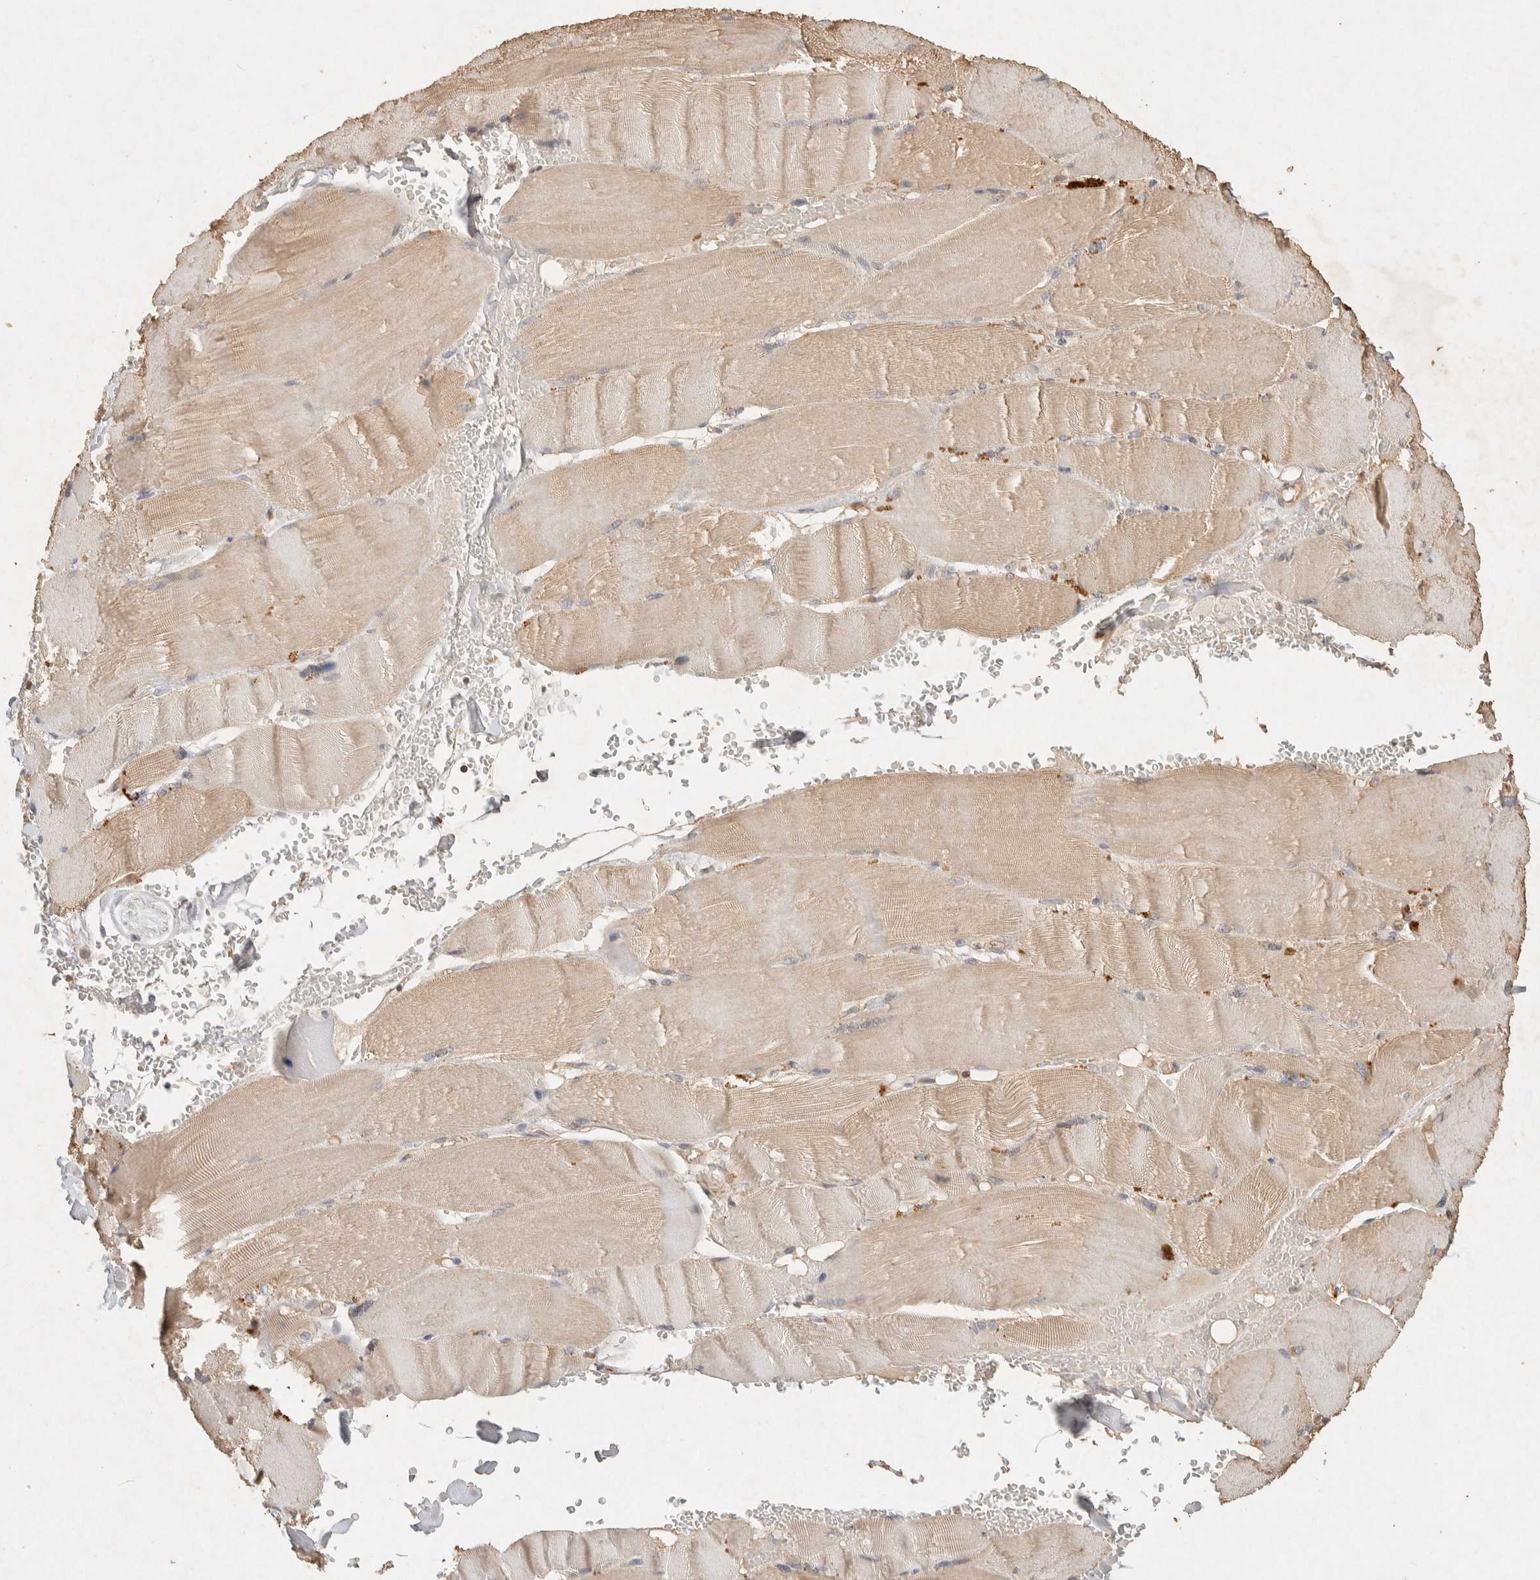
{"staining": {"intensity": "weak", "quantity": "25%-75%", "location": "cytoplasmic/membranous"}, "tissue": "skeletal muscle", "cell_type": "Myocytes", "image_type": "normal", "snomed": [{"axis": "morphology", "description": "Normal tissue, NOS"}, {"axis": "topography", "description": "Skin"}, {"axis": "topography", "description": "Skeletal muscle"}], "caption": "Brown immunohistochemical staining in benign human skeletal muscle reveals weak cytoplasmic/membranous positivity in approximately 25%-75% of myocytes.", "gene": "RAC2", "patient": {"sex": "male", "age": 83}}